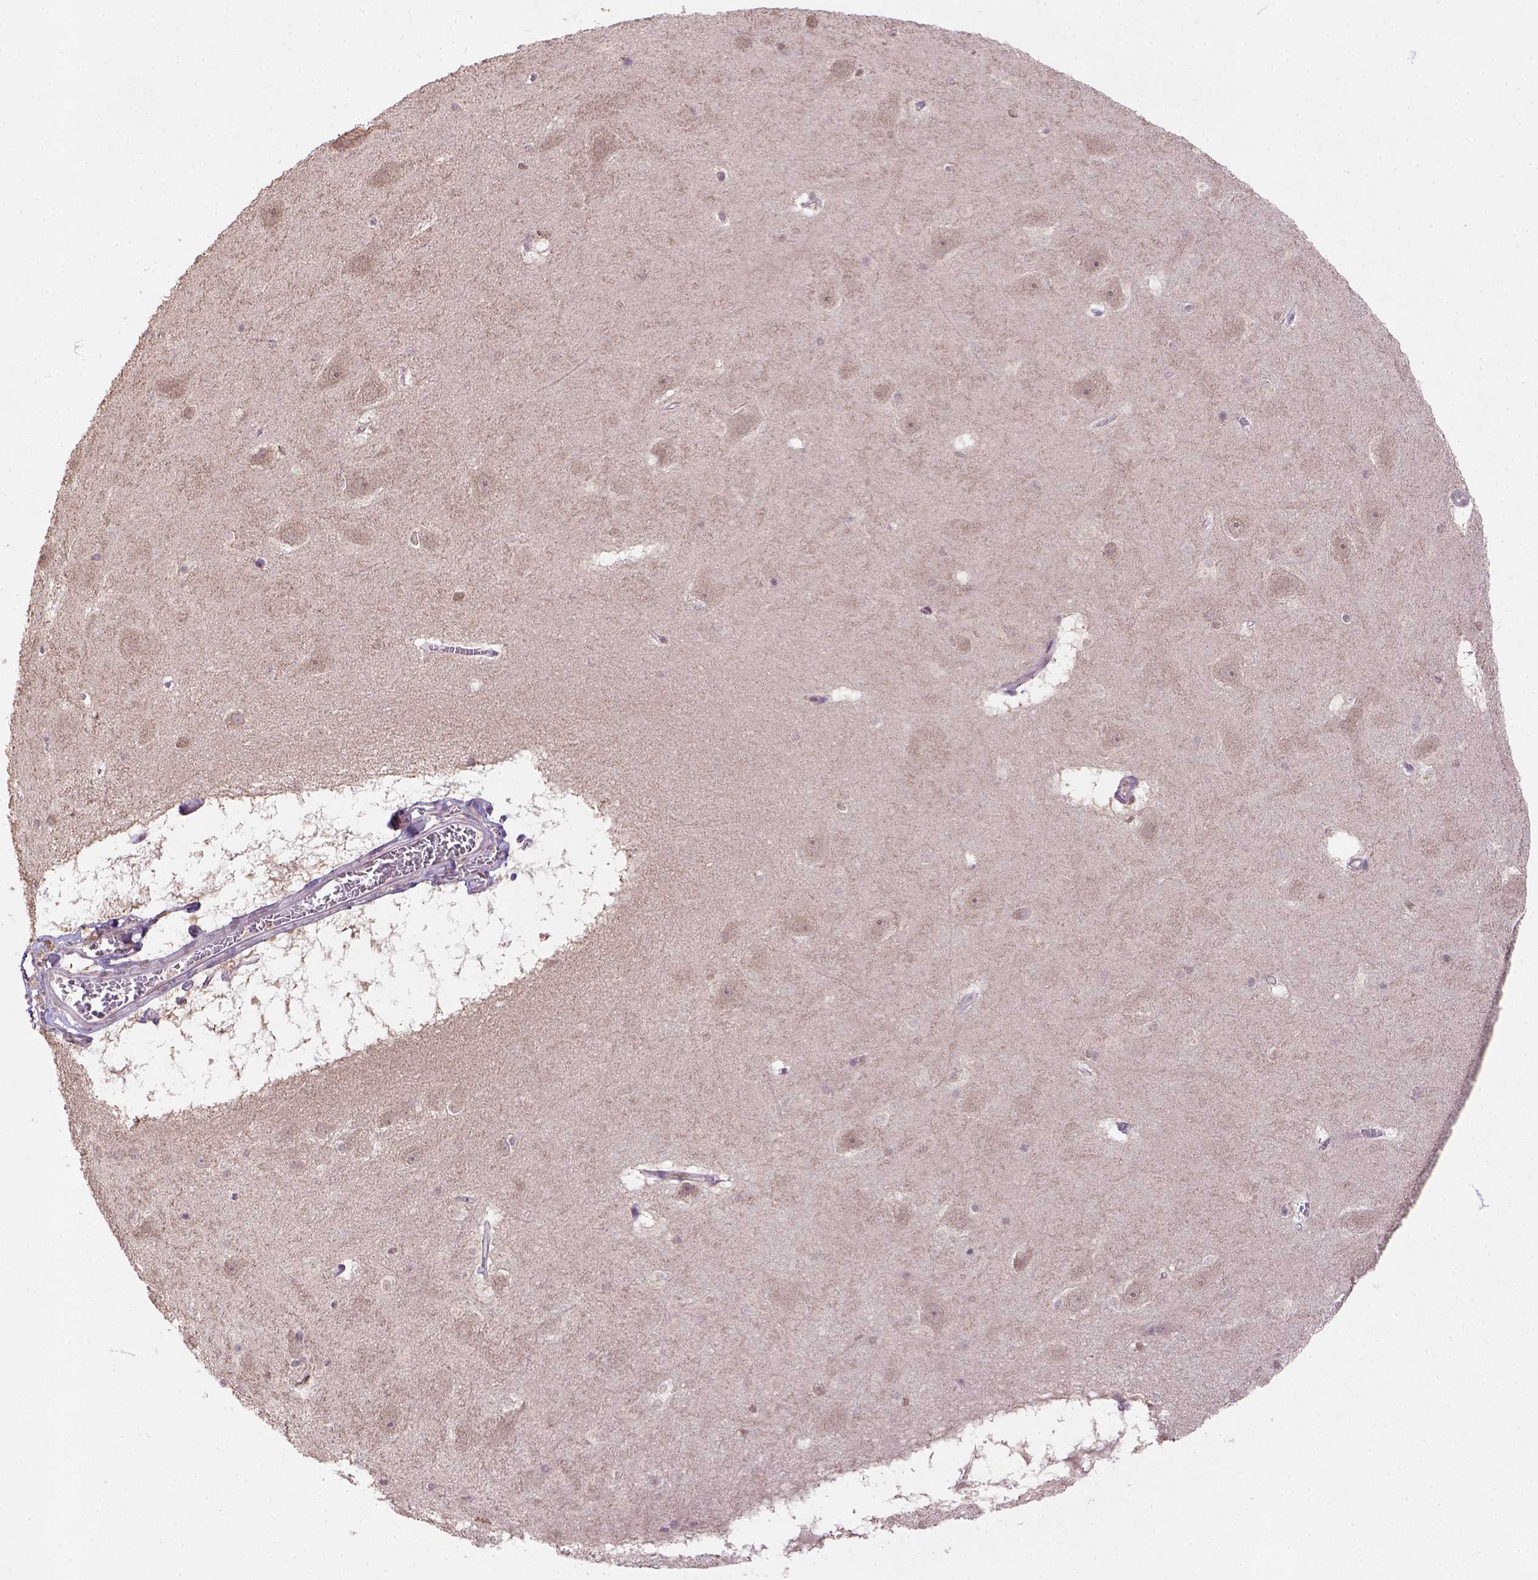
{"staining": {"intensity": "negative", "quantity": "none", "location": "none"}, "tissue": "hippocampus", "cell_type": "Glial cells", "image_type": "normal", "snomed": [{"axis": "morphology", "description": "Normal tissue, NOS"}, {"axis": "topography", "description": "Hippocampus"}], "caption": "This is an immunohistochemistry image of benign hippocampus. There is no positivity in glial cells.", "gene": "NUDT10", "patient": {"sex": "male", "age": 45}}